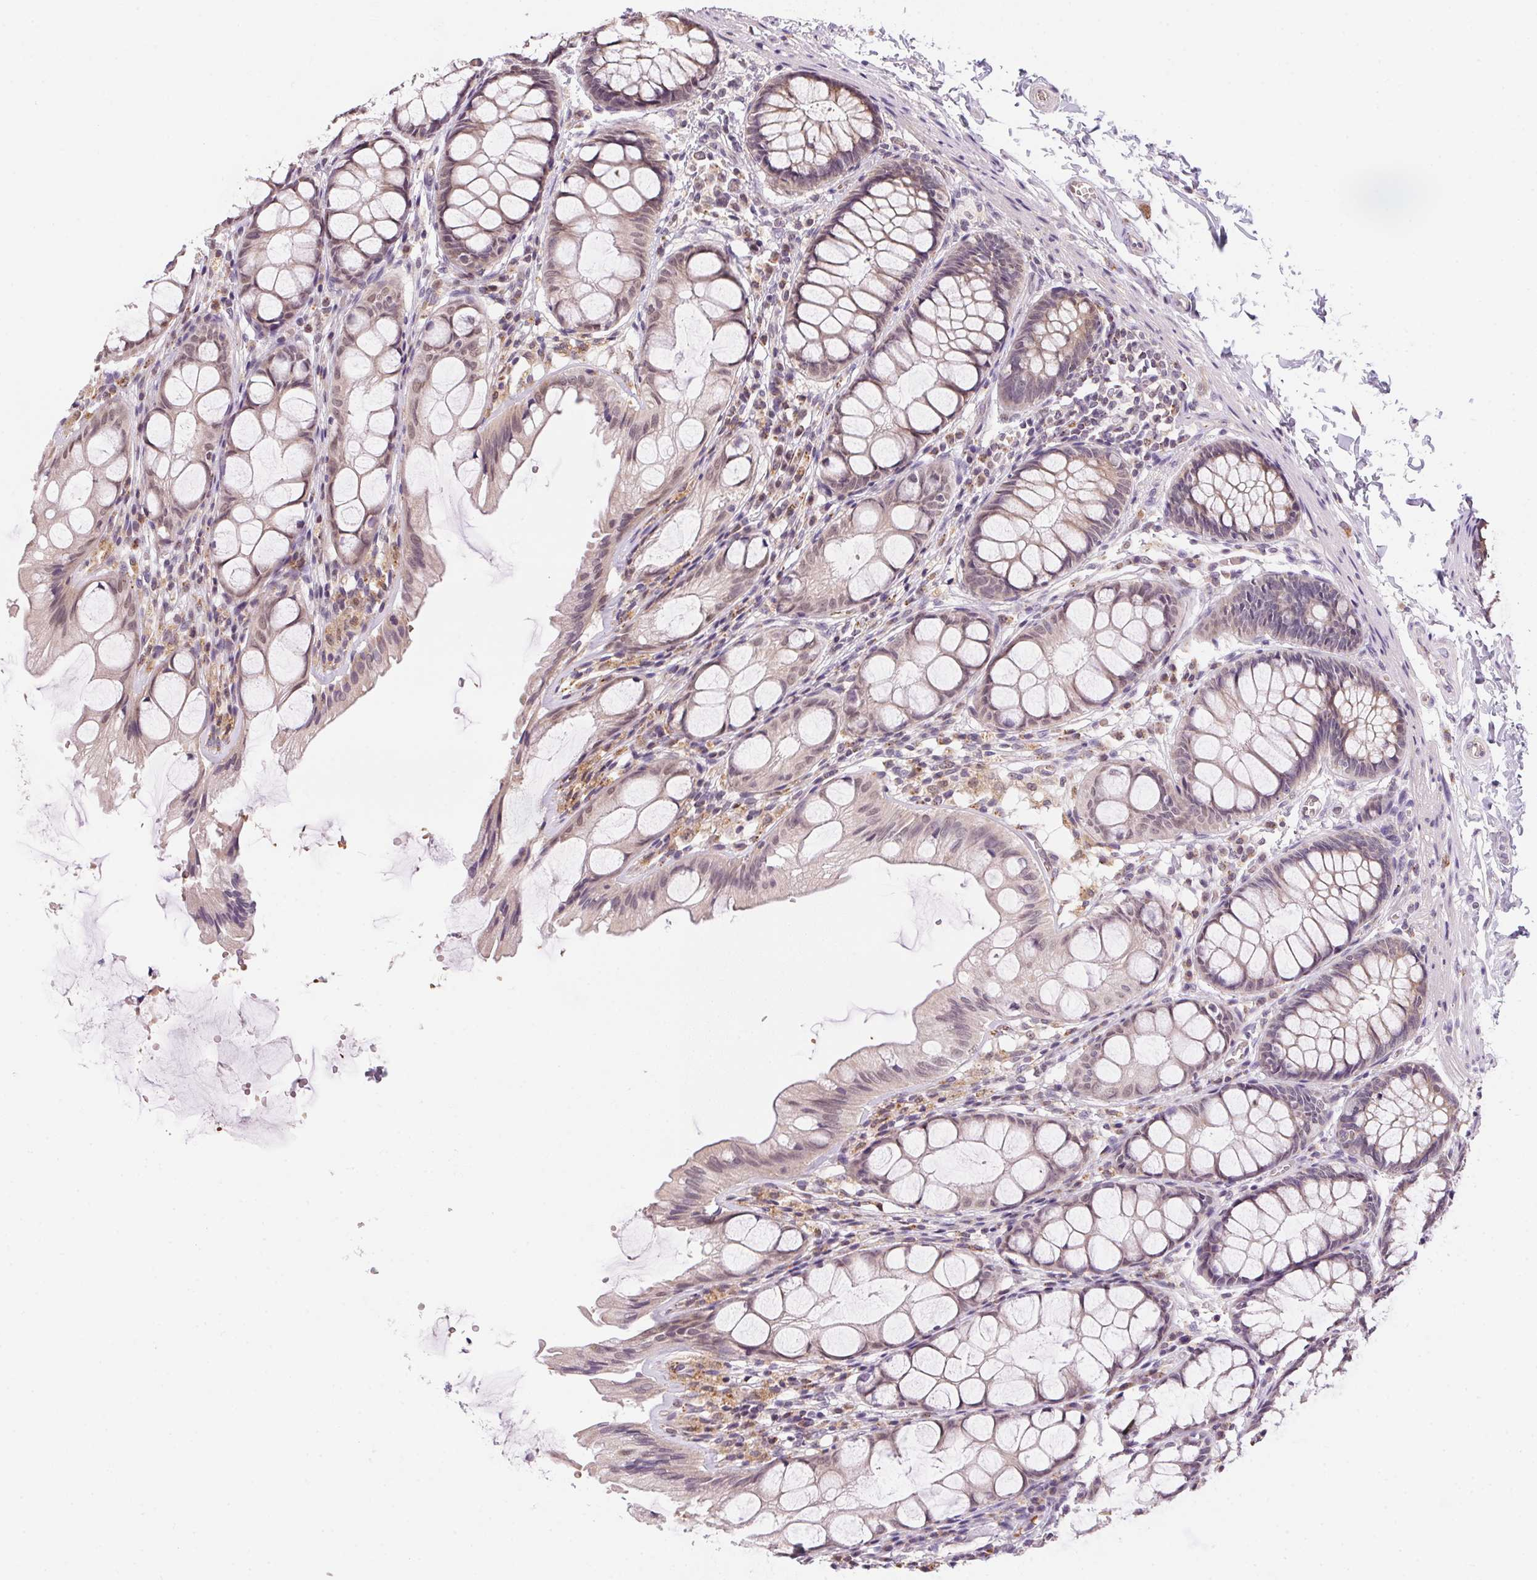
{"staining": {"intensity": "weak", "quantity": "<25%", "location": "cytoplasmic/membranous"}, "tissue": "colon", "cell_type": "Endothelial cells", "image_type": "normal", "snomed": [{"axis": "morphology", "description": "Normal tissue, NOS"}, {"axis": "topography", "description": "Colon"}], "caption": "This micrograph is of unremarkable colon stained with IHC to label a protein in brown with the nuclei are counter-stained blue. There is no expression in endothelial cells. (Brightfield microscopy of DAB IHC at high magnification).", "gene": "METTL13", "patient": {"sex": "male", "age": 47}}